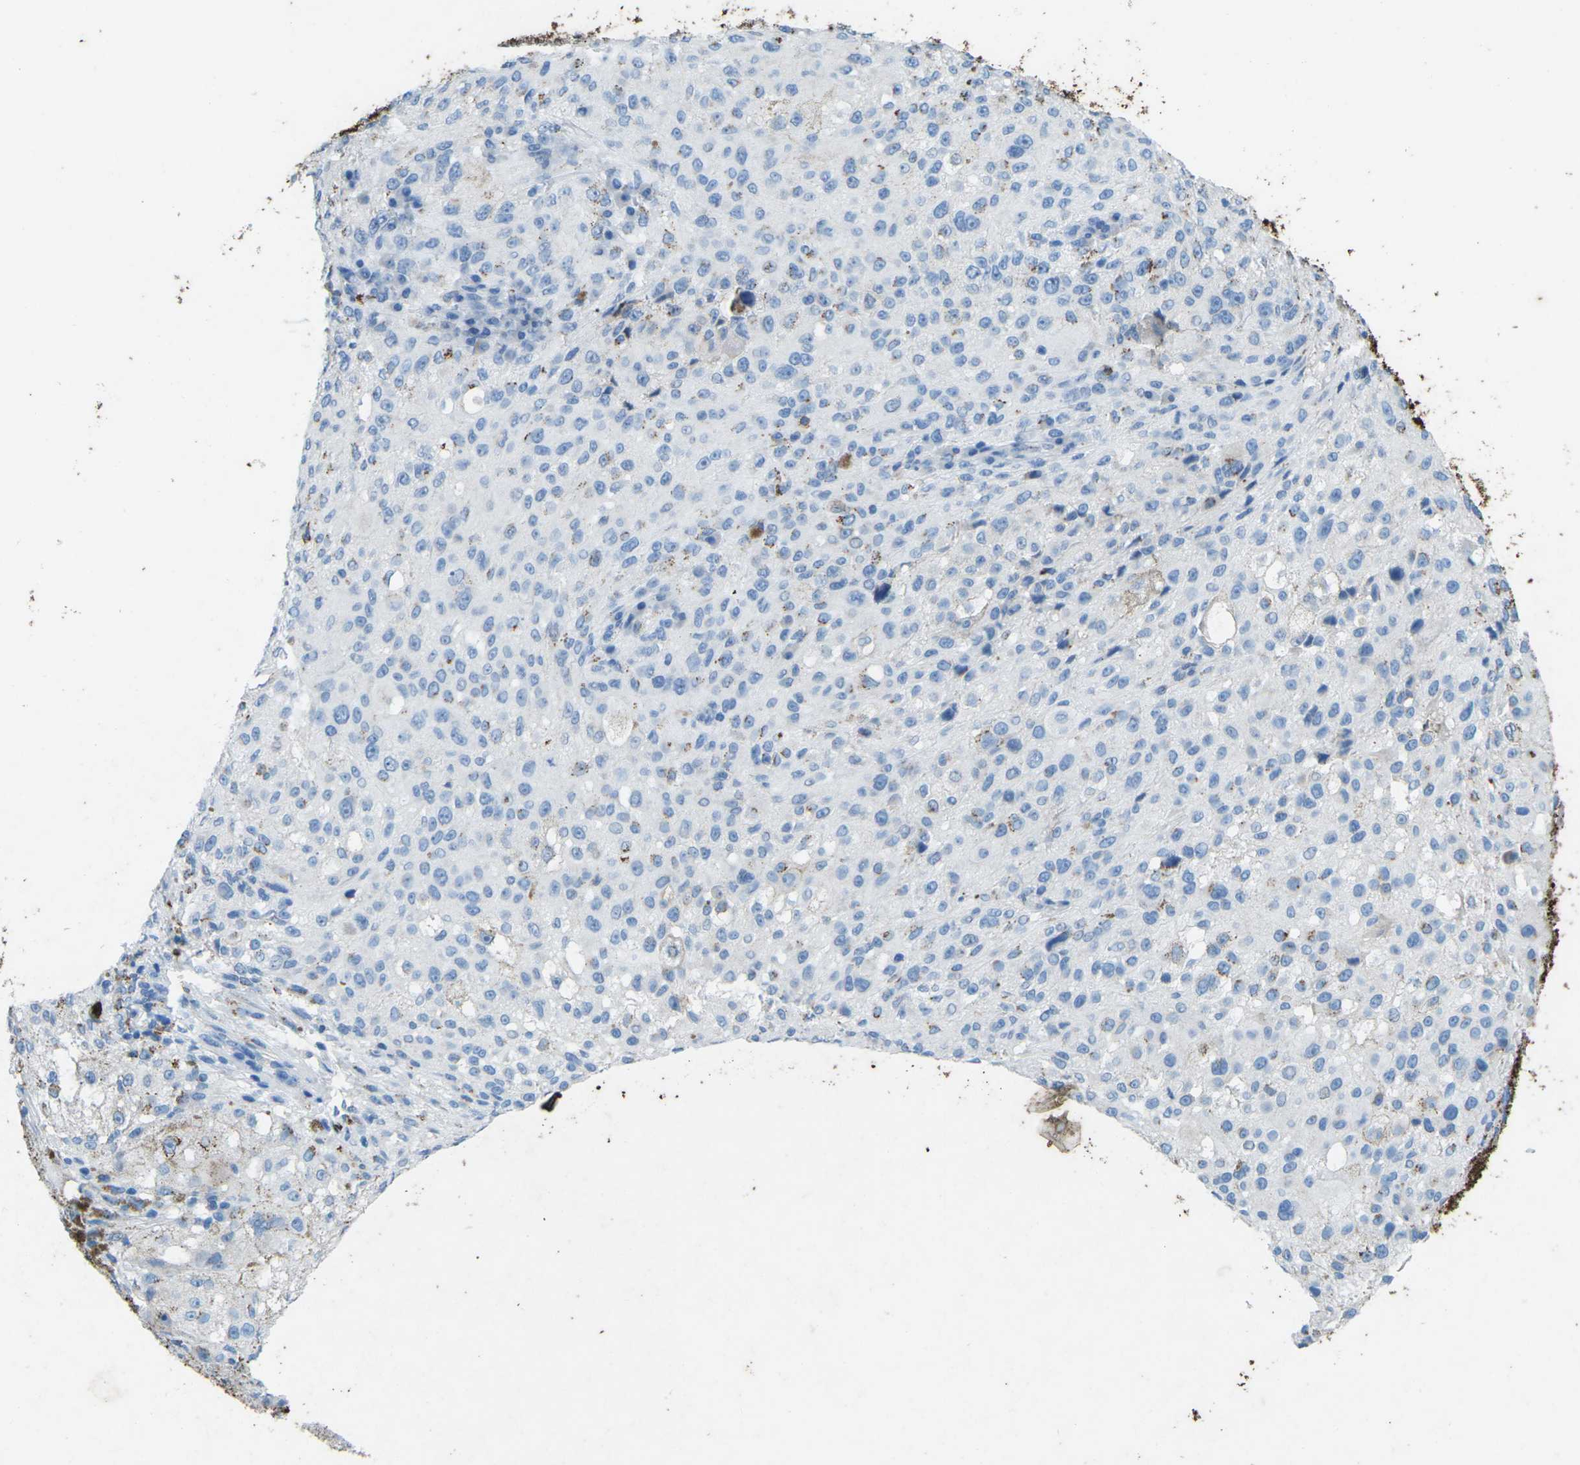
{"staining": {"intensity": "negative", "quantity": "none", "location": "none"}, "tissue": "melanoma", "cell_type": "Tumor cells", "image_type": "cancer", "snomed": [{"axis": "morphology", "description": "Necrosis, NOS"}, {"axis": "morphology", "description": "Malignant melanoma, NOS"}, {"axis": "topography", "description": "Skin"}], "caption": "High magnification brightfield microscopy of malignant melanoma stained with DAB (brown) and counterstained with hematoxylin (blue): tumor cells show no significant positivity.", "gene": "CTAGE1", "patient": {"sex": "female", "age": 87}}